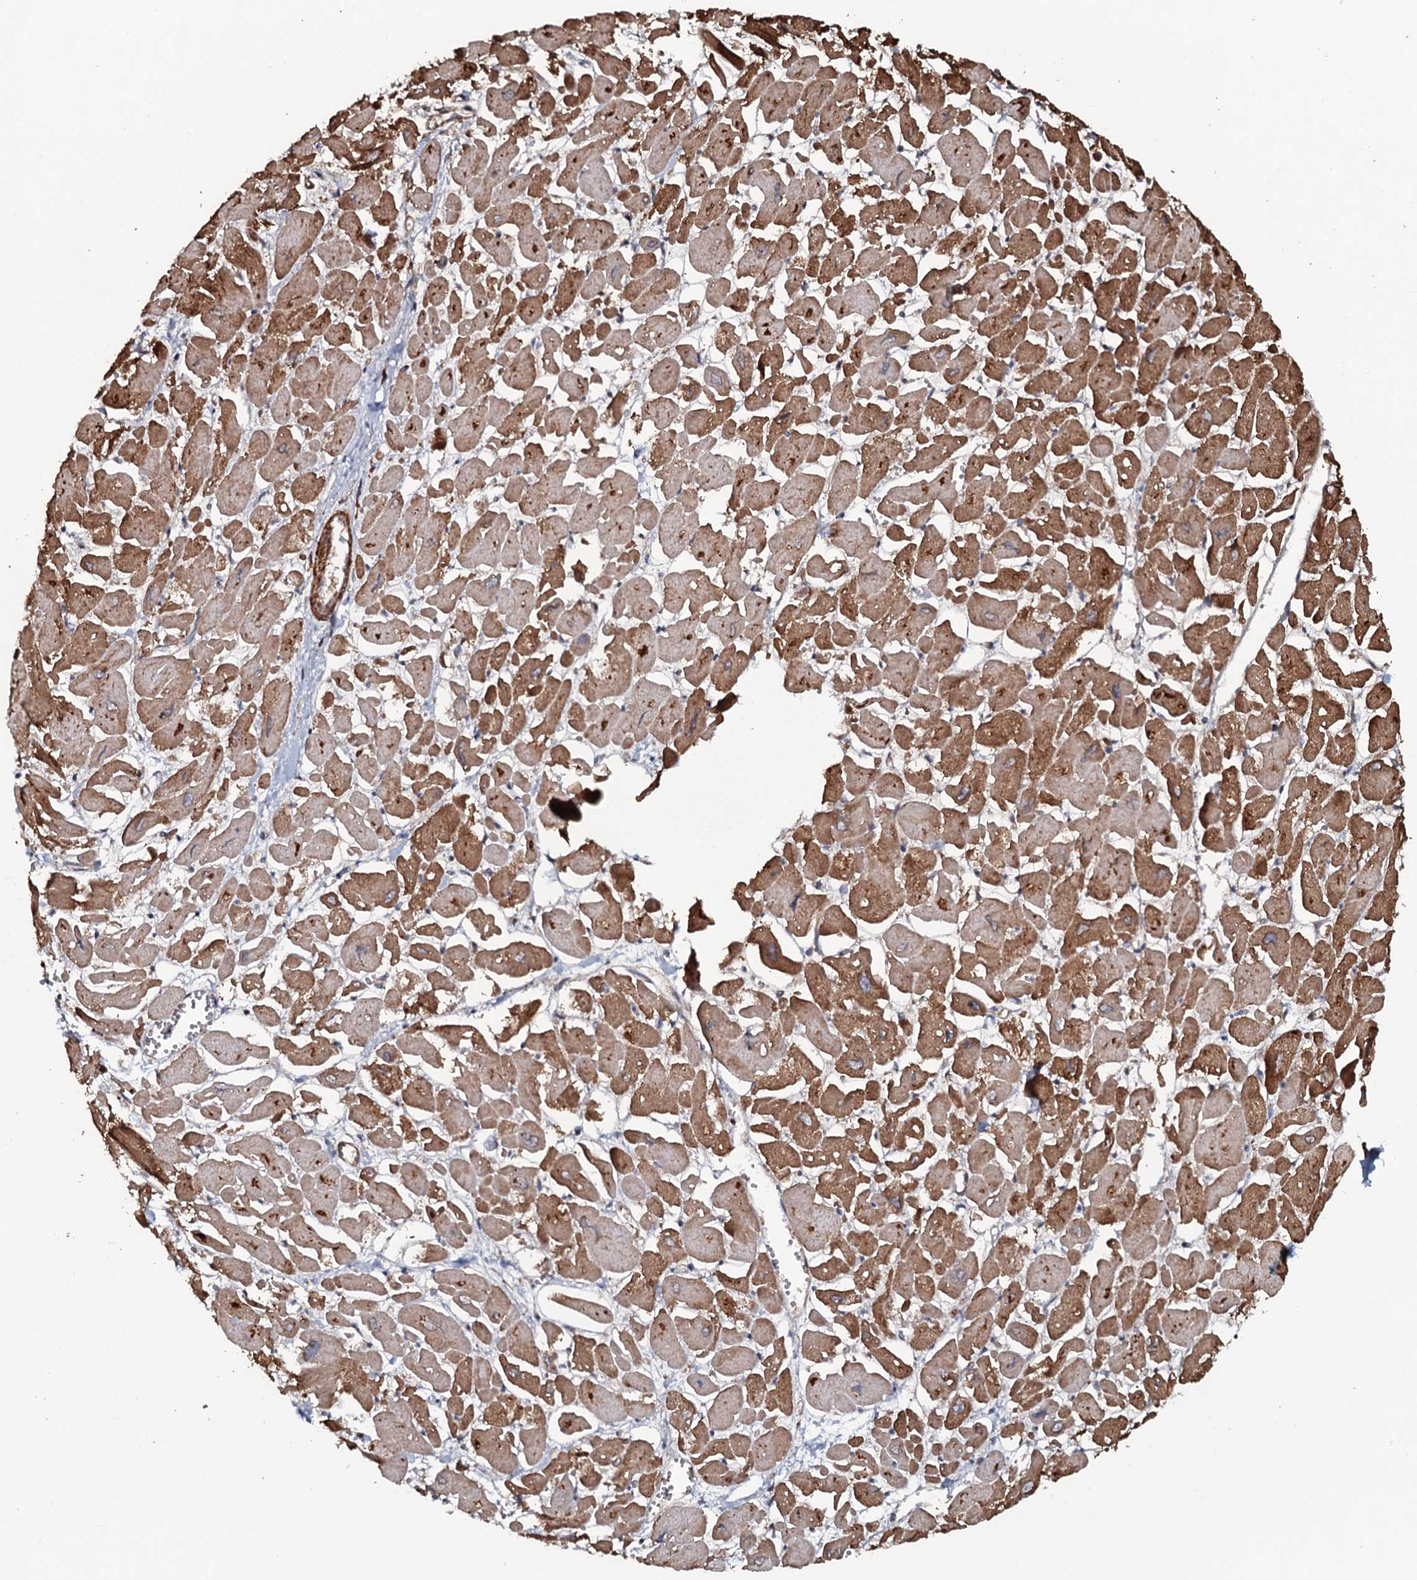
{"staining": {"intensity": "moderate", "quantity": ">75%", "location": "cytoplasmic/membranous"}, "tissue": "heart muscle", "cell_type": "Cardiomyocytes", "image_type": "normal", "snomed": [{"axis": "morphology", "description": "Normal tissue, NOS"}, {"axis": "topography", "description": "Heart"}], "caption": "IHC (DAB) staining of normal human heart muscle demonstrates moderate cytoplasmic/membranous protein expression in about >75% of cardiomyocytes. (brown staining indicates protein expression, while blue staining denotes nuclei).", "gene": "VWA8", "patient": {"sex": "male", "age": 54}}